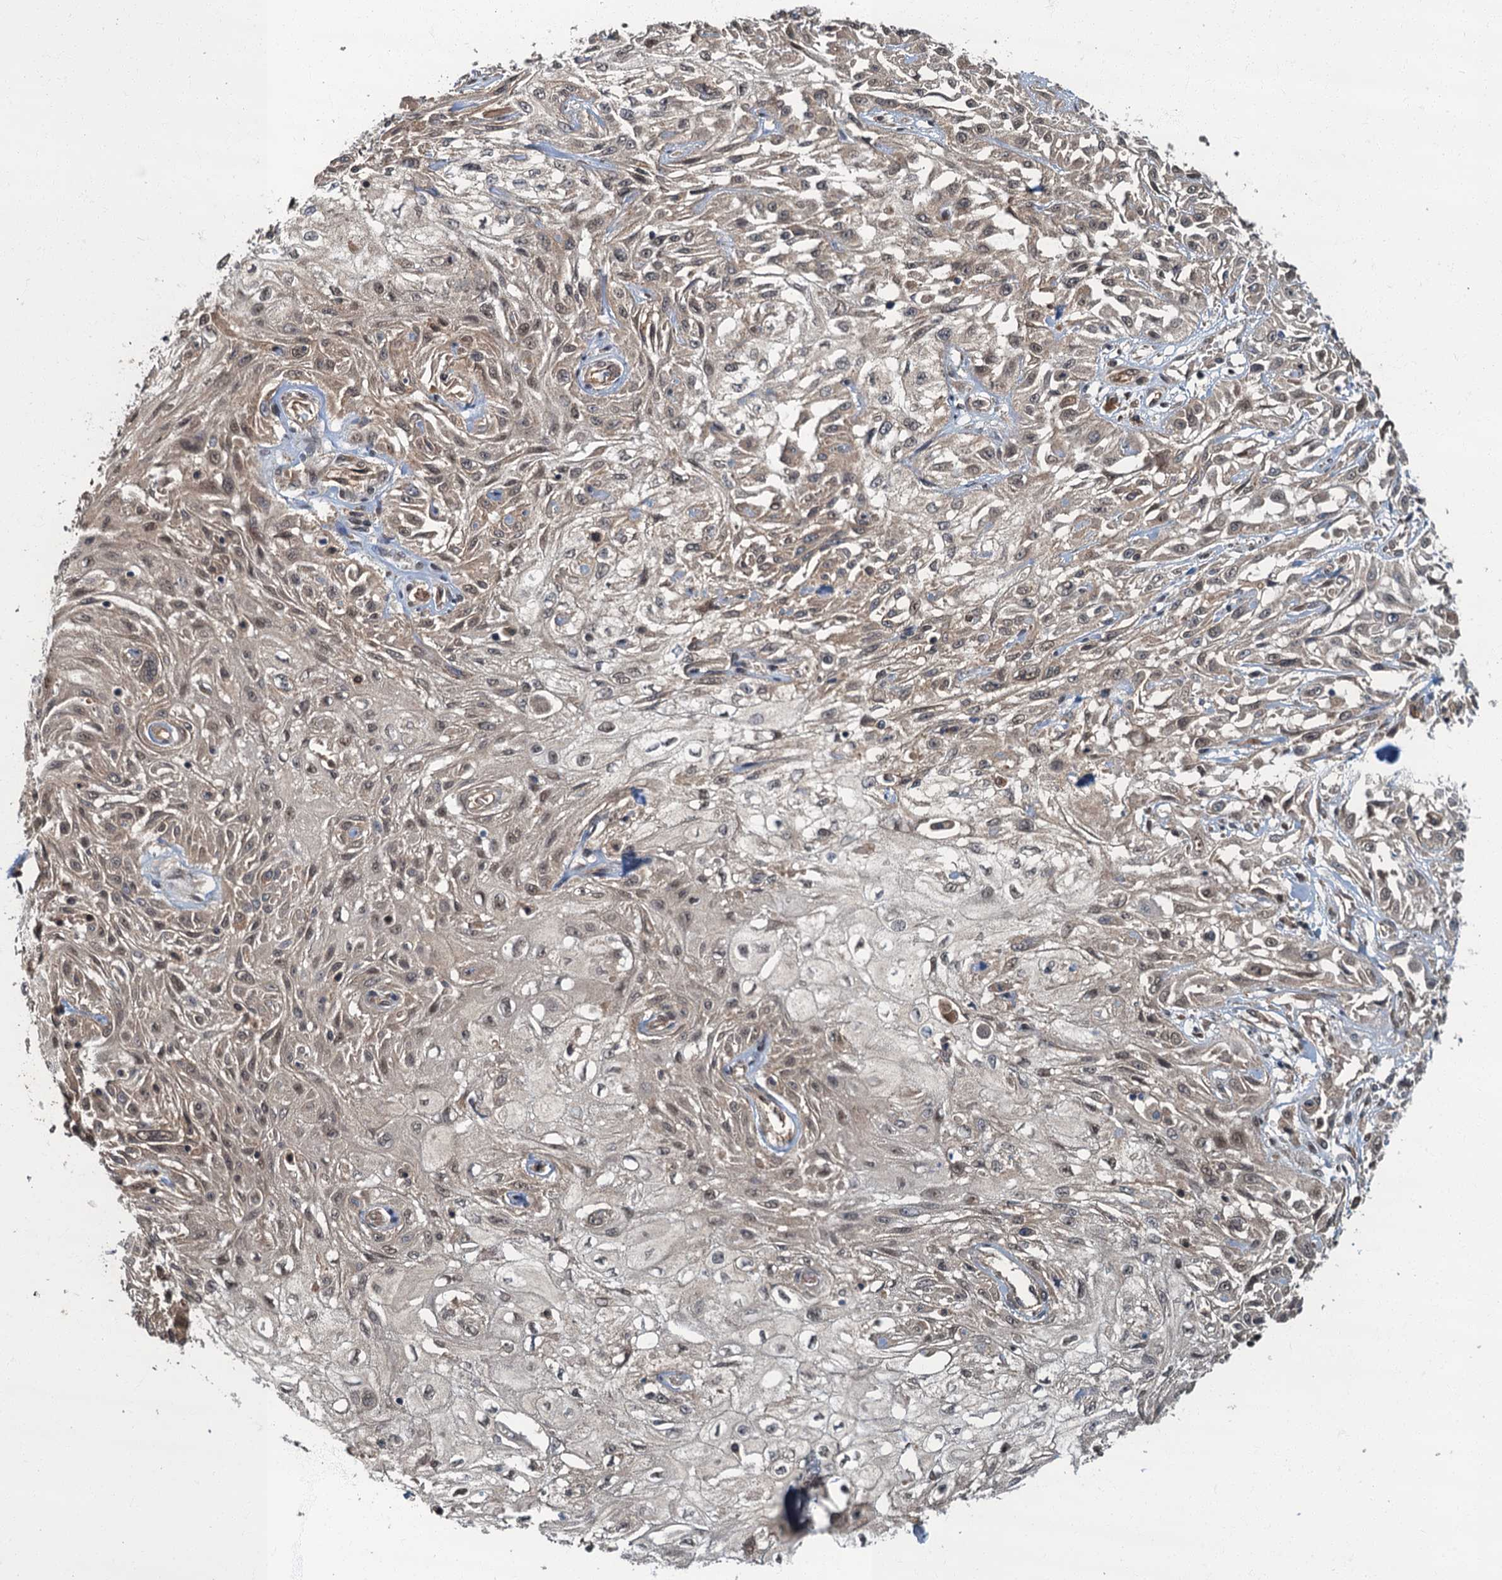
{"staining": {"intensity": "weak", "quantity": ">75%", "location": "cytoplasmic/membranous,nuclear"}, "tissue": "skin cancer", "cell_type": "Tumor cells", "image_type": "cancer", "snomed": [{"axis": "morphology", "description": "Squamous cell carcinoma, NOS"}, {"axis": "morphology", "description": "Squamous cell carcinoma, metastatic, NOS"}, {"axis": "topography", "description": "Skin"}, {"axis": "topography", "description": "Lymph node"}], "caption": "Skin cancer (metastatic squamous cell carcinoma) tissue exhibits weak cytoplasmic/membranous and nuclear expression in about >75% of tumor cells, visualized by immunohistochemistry. The staining was performed using DAB (3,3'-diaminobenzidine) to visualize the protein expression in brown, while the nuclei were stained in blue with hematoxylin (Magnification: 20x).", "gene": "TBCK", "patient": {"sex": "male", "age": 75}}